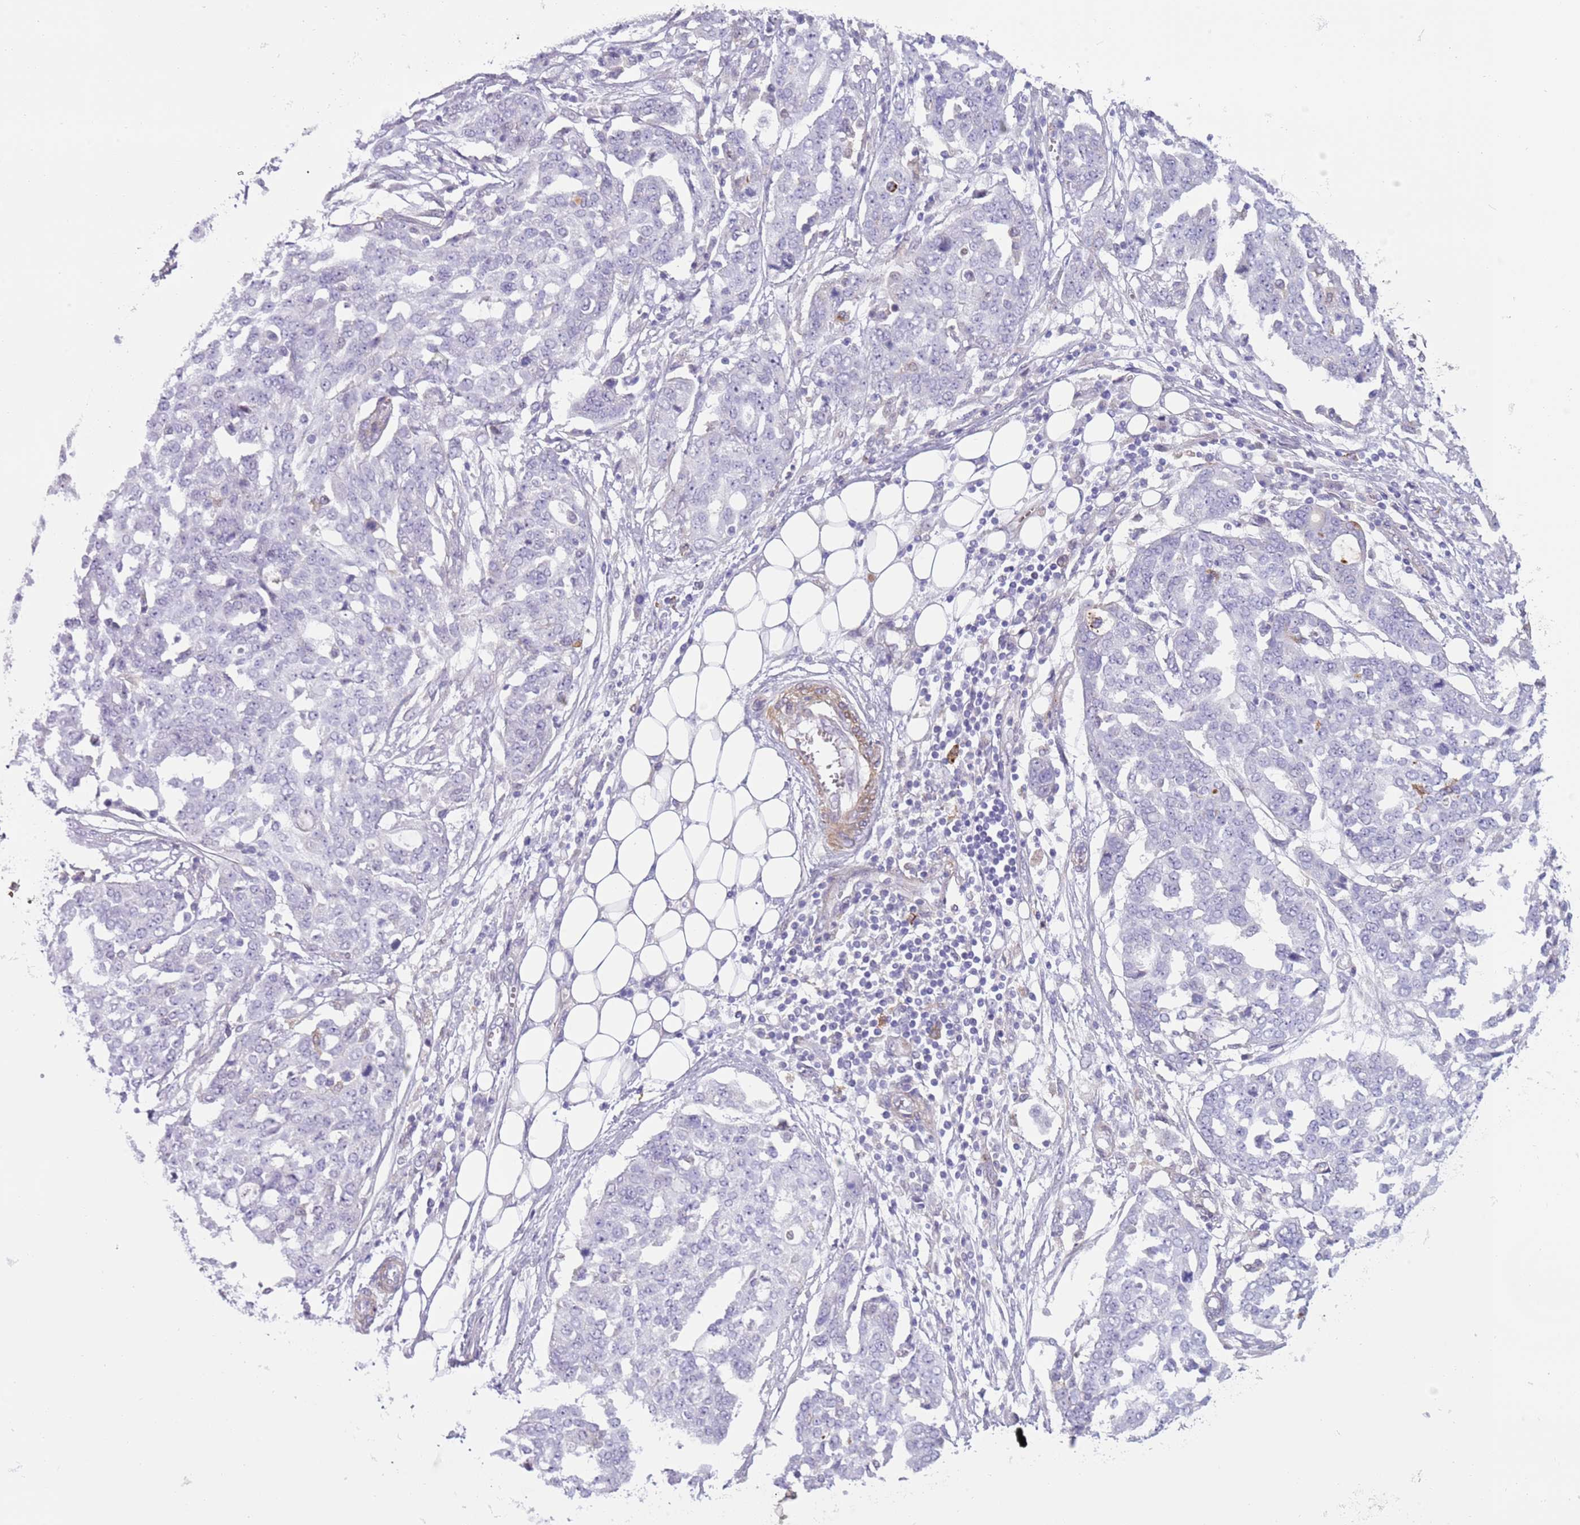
{"staining": {"intensity": "negative", "quantity": "none", "location": "none"}, "tissue": "ovarian cancer", "cell_type": "Tumor cells", "image_type": "cancer", "snomed": [{"axis": "morphology", "description": "Cystadenocarcinoma, serous, NOS"}, {"axis": "topography", "description": "Soft tissue"}, {"axis": "topography", "description": "Ovary"}], "caption": "Tumor cells are negative for brown protein staining in ovarian cancer.", "gene": "TINAGL1", "patient": {"sex": "female", "age": 57}}